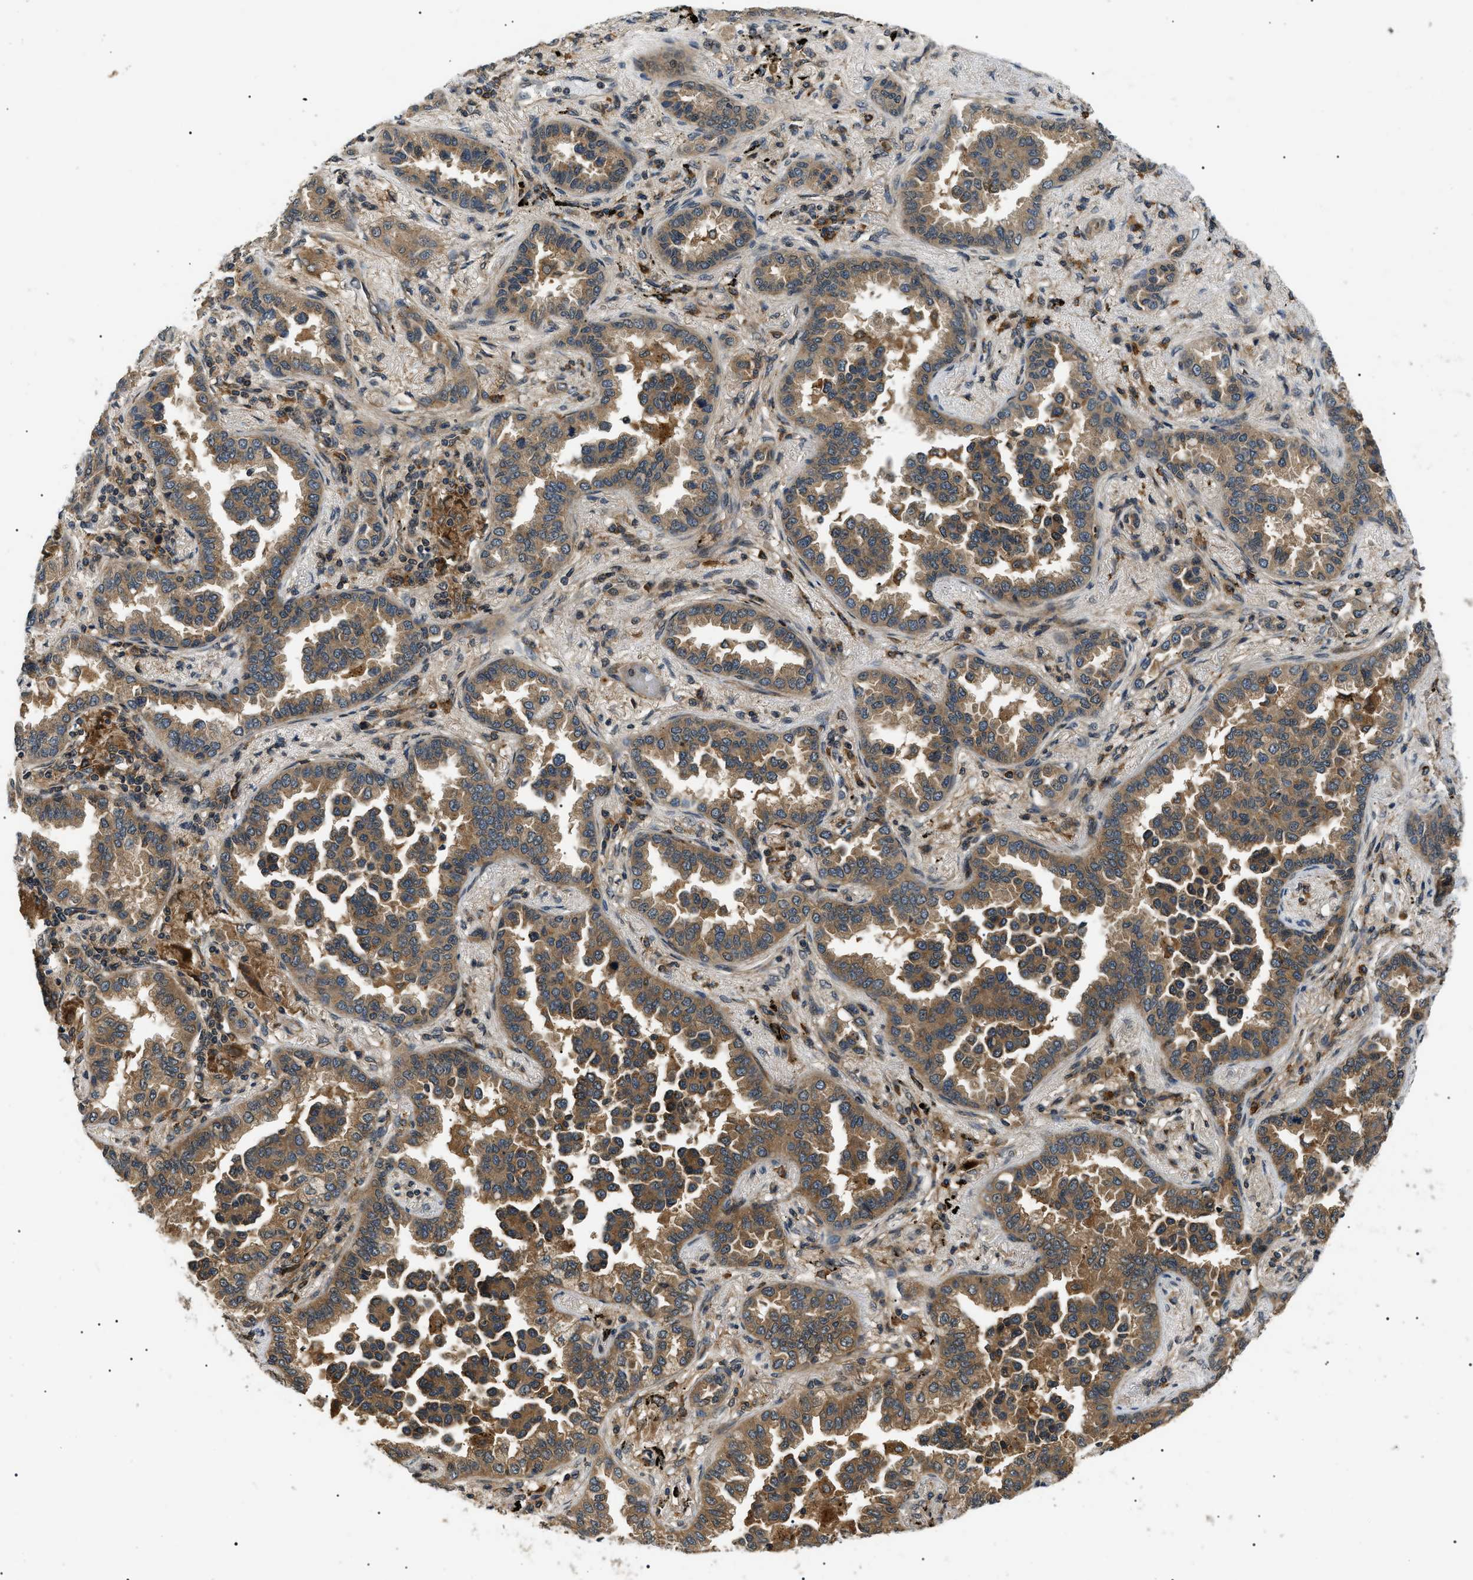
{"staining": {"intensity": "moderate", "quantity": ">75%", "location": "cytoplasmic/membranous"}, "tissue": "lung cancer", "cell_type": "Tumor cells", "image_type": "cancer", "snomed": [{"axis": "morphology", "description": "Normal tissue, NOS"}, {"axis": "morphology", "description": "Adenocarcinoma, NOS"}, {"axis": "topography", "description": "Lung"}], "caption": "Lung cancer tissue demonstrates moderate cytoplasmic/membranous positivity in approximately >75% of tumor cells, visualized by immunohistochemistry. (IHC, brightfield microscopy, high magnification).", "gene": "ATP6AP1", "patient": {"sex": "male", "age": 59}}